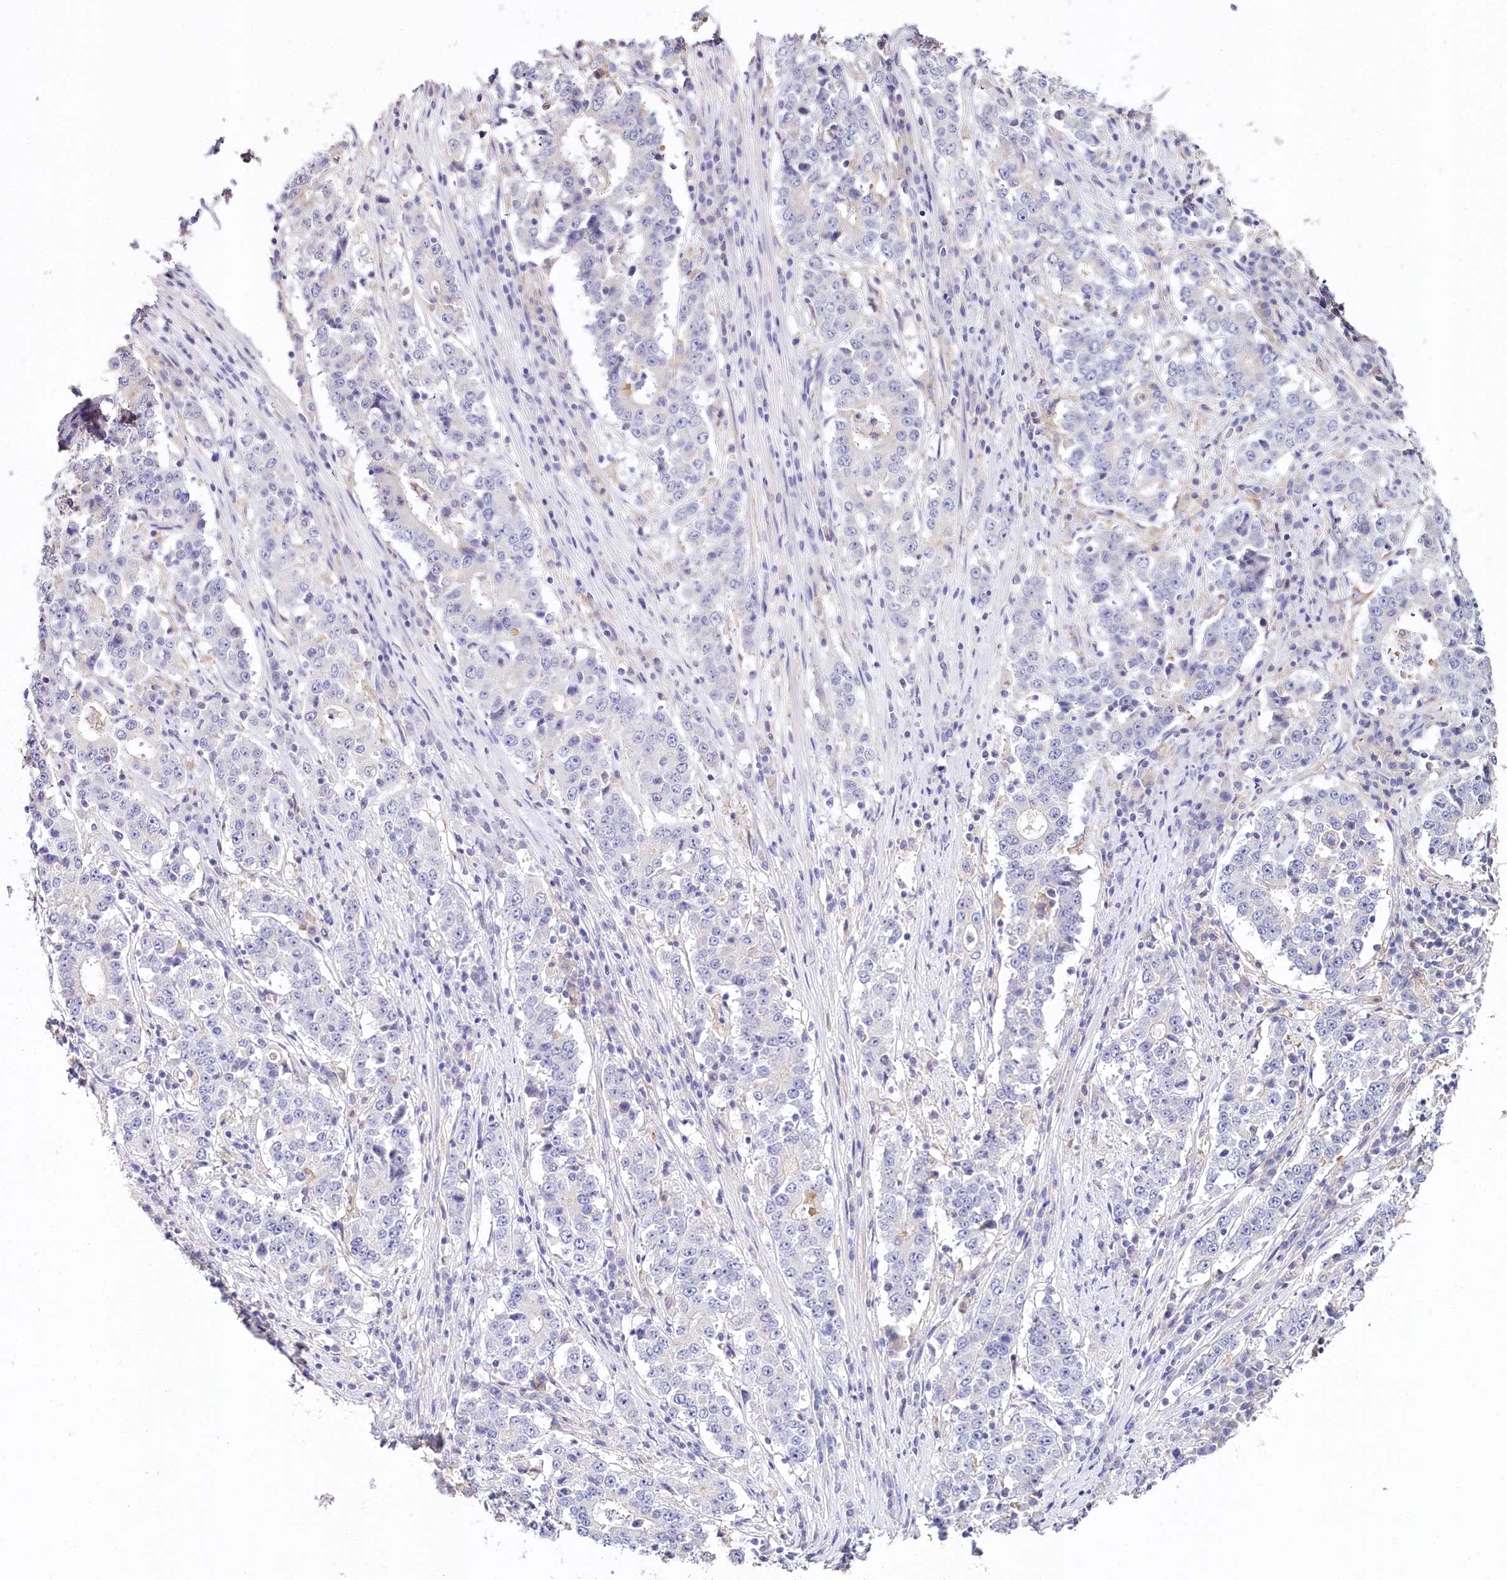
{"staining": {"intensity": "negative", "quantity": "none", "location": "none"}, "tissue": "stomach cancer", "cell_type": "Tumor cells", "image_type": "cancer", "snomed": [{"axis": "morphology", "description": "Adenocarcinoma, NOS"}, {"axis": "topography", "description": "Stomach"}], "caption": "High power microscopy histopathology image of an immunohistochemistry image of stomach cancer (adenocarcinoma), revealing no significant staining in tumor cells. (DAB (3,3'-diaminobenzidine) immunohistochemistry with hematoxylin counter stain).", "gene": "DAPK1", "patient": {"sex": "male", "age": 59}}